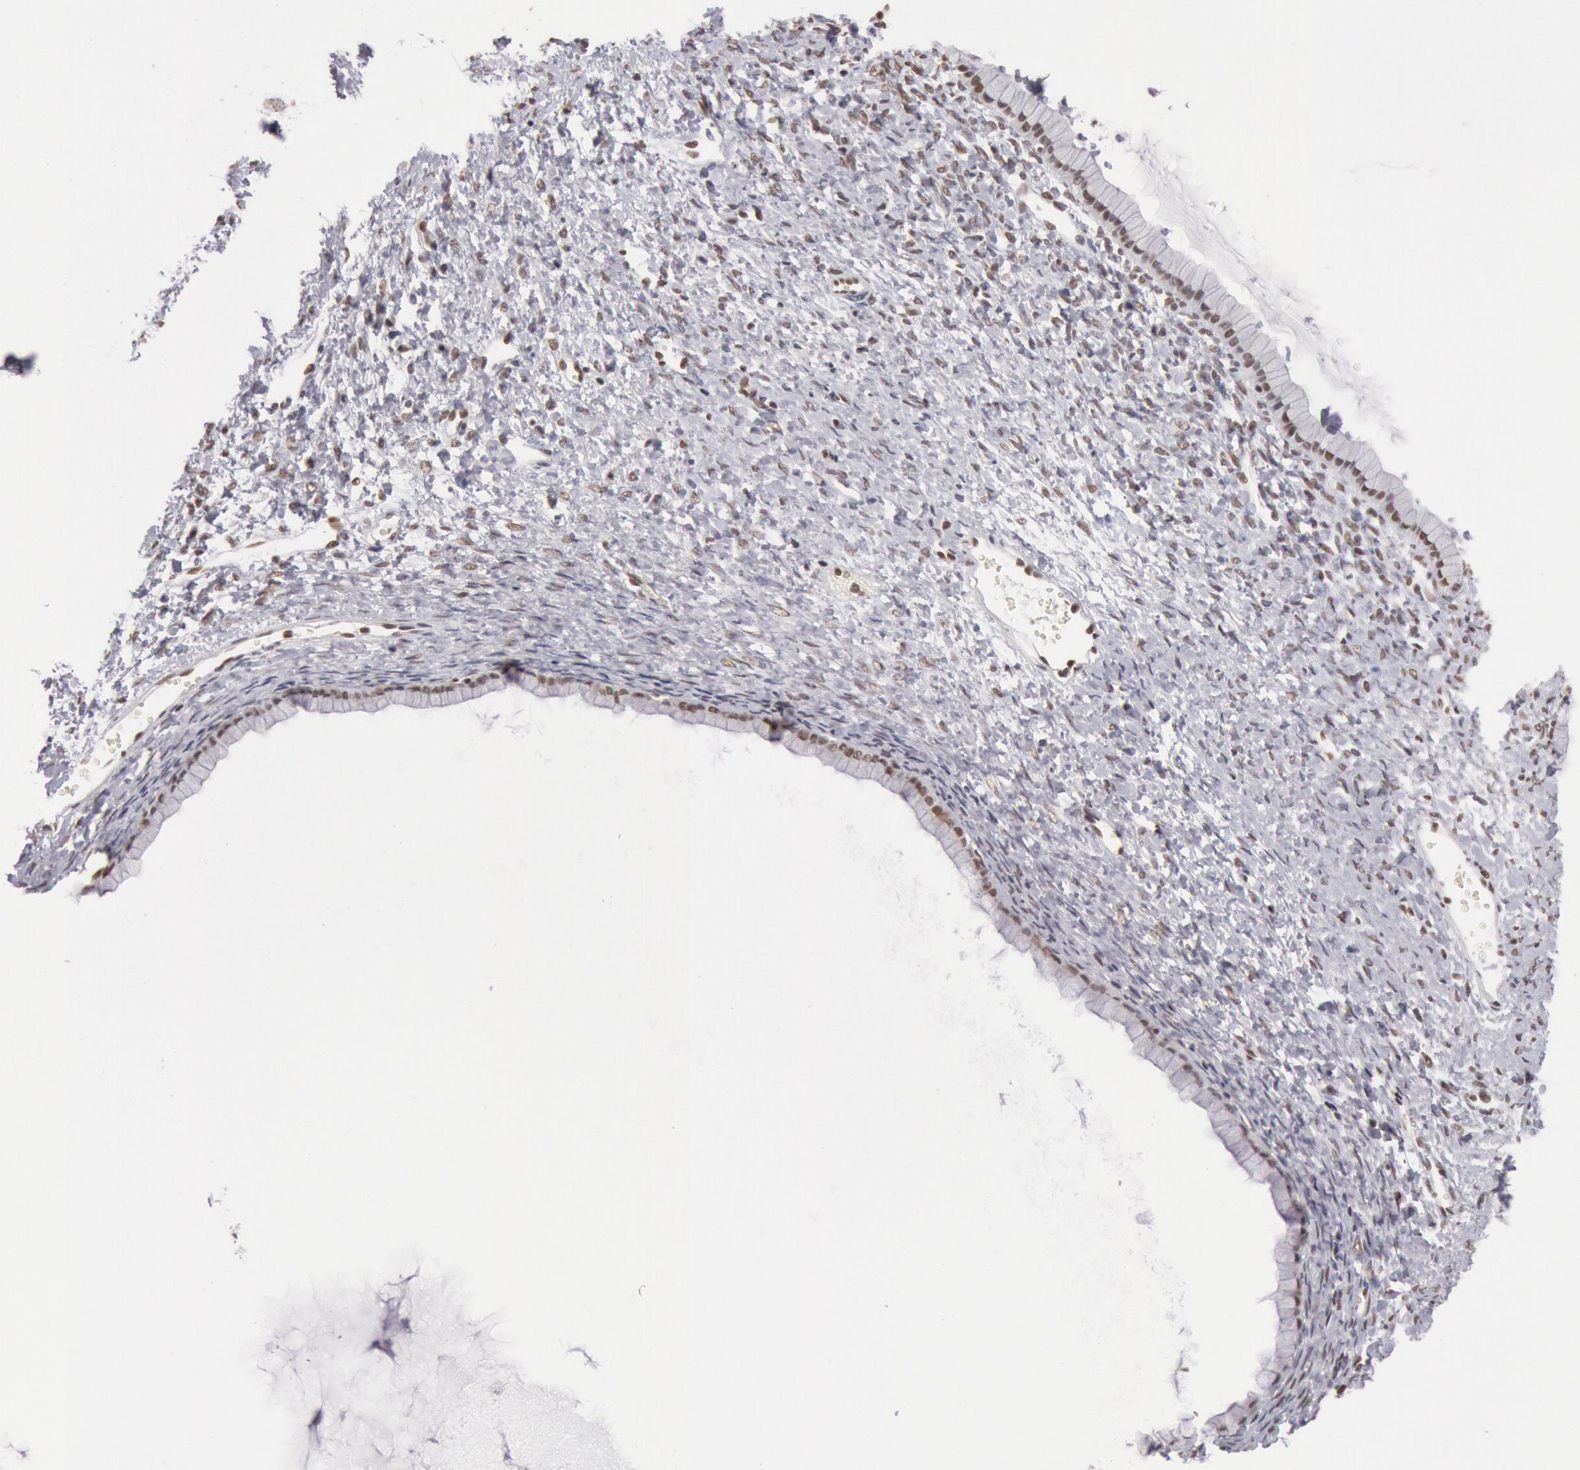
{"staining": {"intensity": "moderate", "quantity": ">75%", "location": "nuclear"}, "tissue": "ovarian cancer", "cell_type": "Tumor cells", "image_type": "cancer", "snomed": [{"axis": "morphology", "description": "Cystadenocarcinoma, mucinous, NOS"}, {"axis": "topography", "description": "Ovary"}], "caption": "About >75% of tumor cells in ovarian mucinous cystadenocarcinoma show moderate nuclear protein staining as visualized by brown immunohistochemical staining.", "gene": "ESS2", "patient": {"sex": "female", "age": 25}}